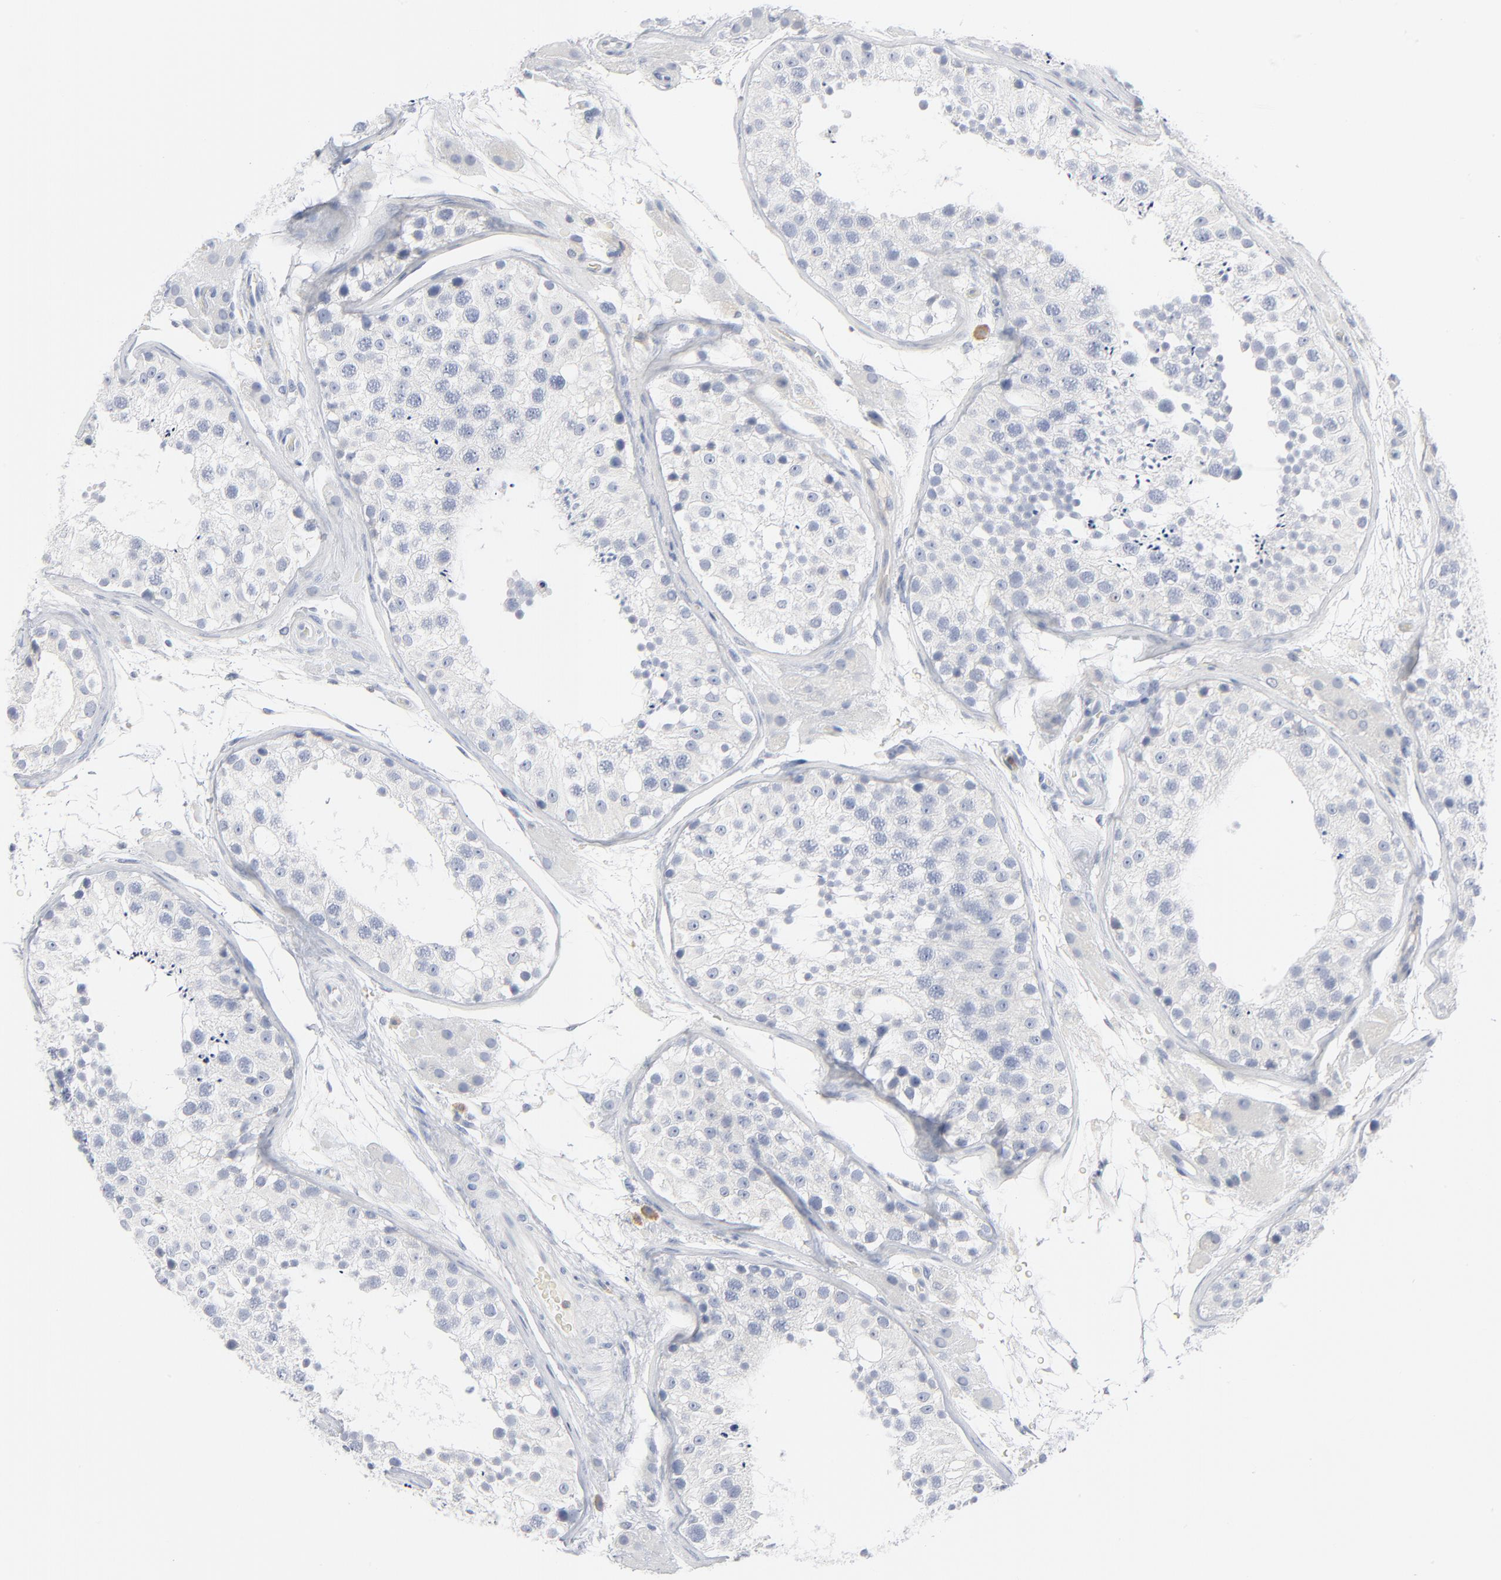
{"staining": {"intensity": "negative", "quantity": "none", "location": "none"}, "tissue": "testis", "cell_type": "Cells in seminiferous ducts", "image_type": "normal", "snomed": [{"axis": "morphology", "description": "Normal tissue, NOS"}, {"axis": "topography", "description": "Testis"}], "caption": "Immunohistochemical staining of unremarkable human testis displays no significant expression in cells in seminiferous ducts. (Immunohistochemistry, brightfield microscopy, high magnification).", "gene": "PTK2B", "patient": {"sex": "male", "age": 26}}